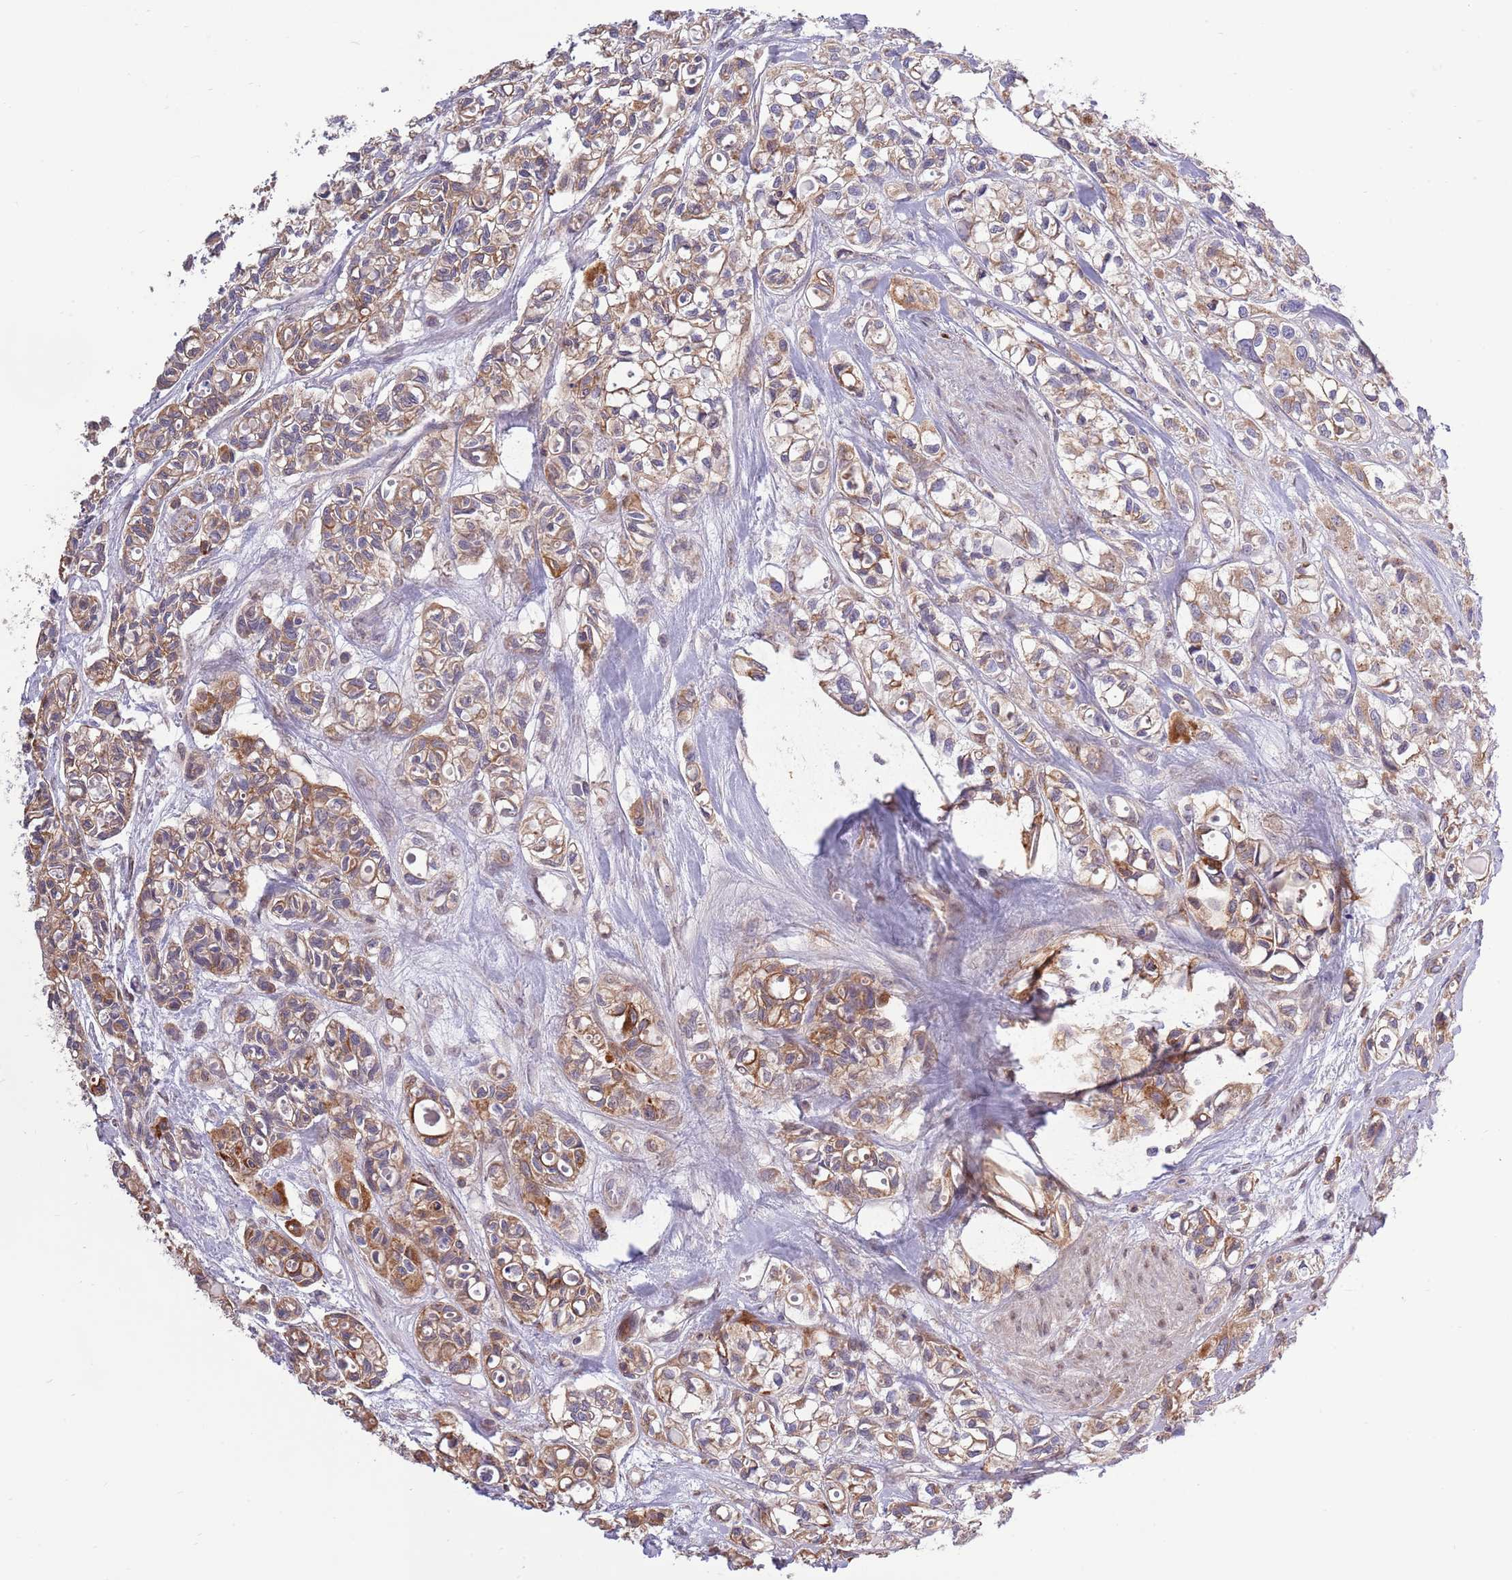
{"staining": {"intensity": "moderate", "quantity": ">75%", "location": "cytoplasmic/membranous"}, "tissue": "urothelial cancer", "cell_type": "Tumor cells", "image_type": "cancer", "snomed": [{"axis": "morphology", "description": "Urothelial carcinoma, High grade"}, {"axis": "topography", "description": "Urinary bladder"}], "caption": "Immunohistochemistry photomicrograph of neoplastic tissue: human high-grade urothelial carcinoma stained using immunohistochemistry (IHC) demonstrates medium levels of moderate protein expression localized specifically in the cytoplasmic/membranous of tumor cells, appearing as a cytoplasmic/membranous brown color.", "gene": "ARL2BP", "patient": {"sex": "male", "age": 67}}